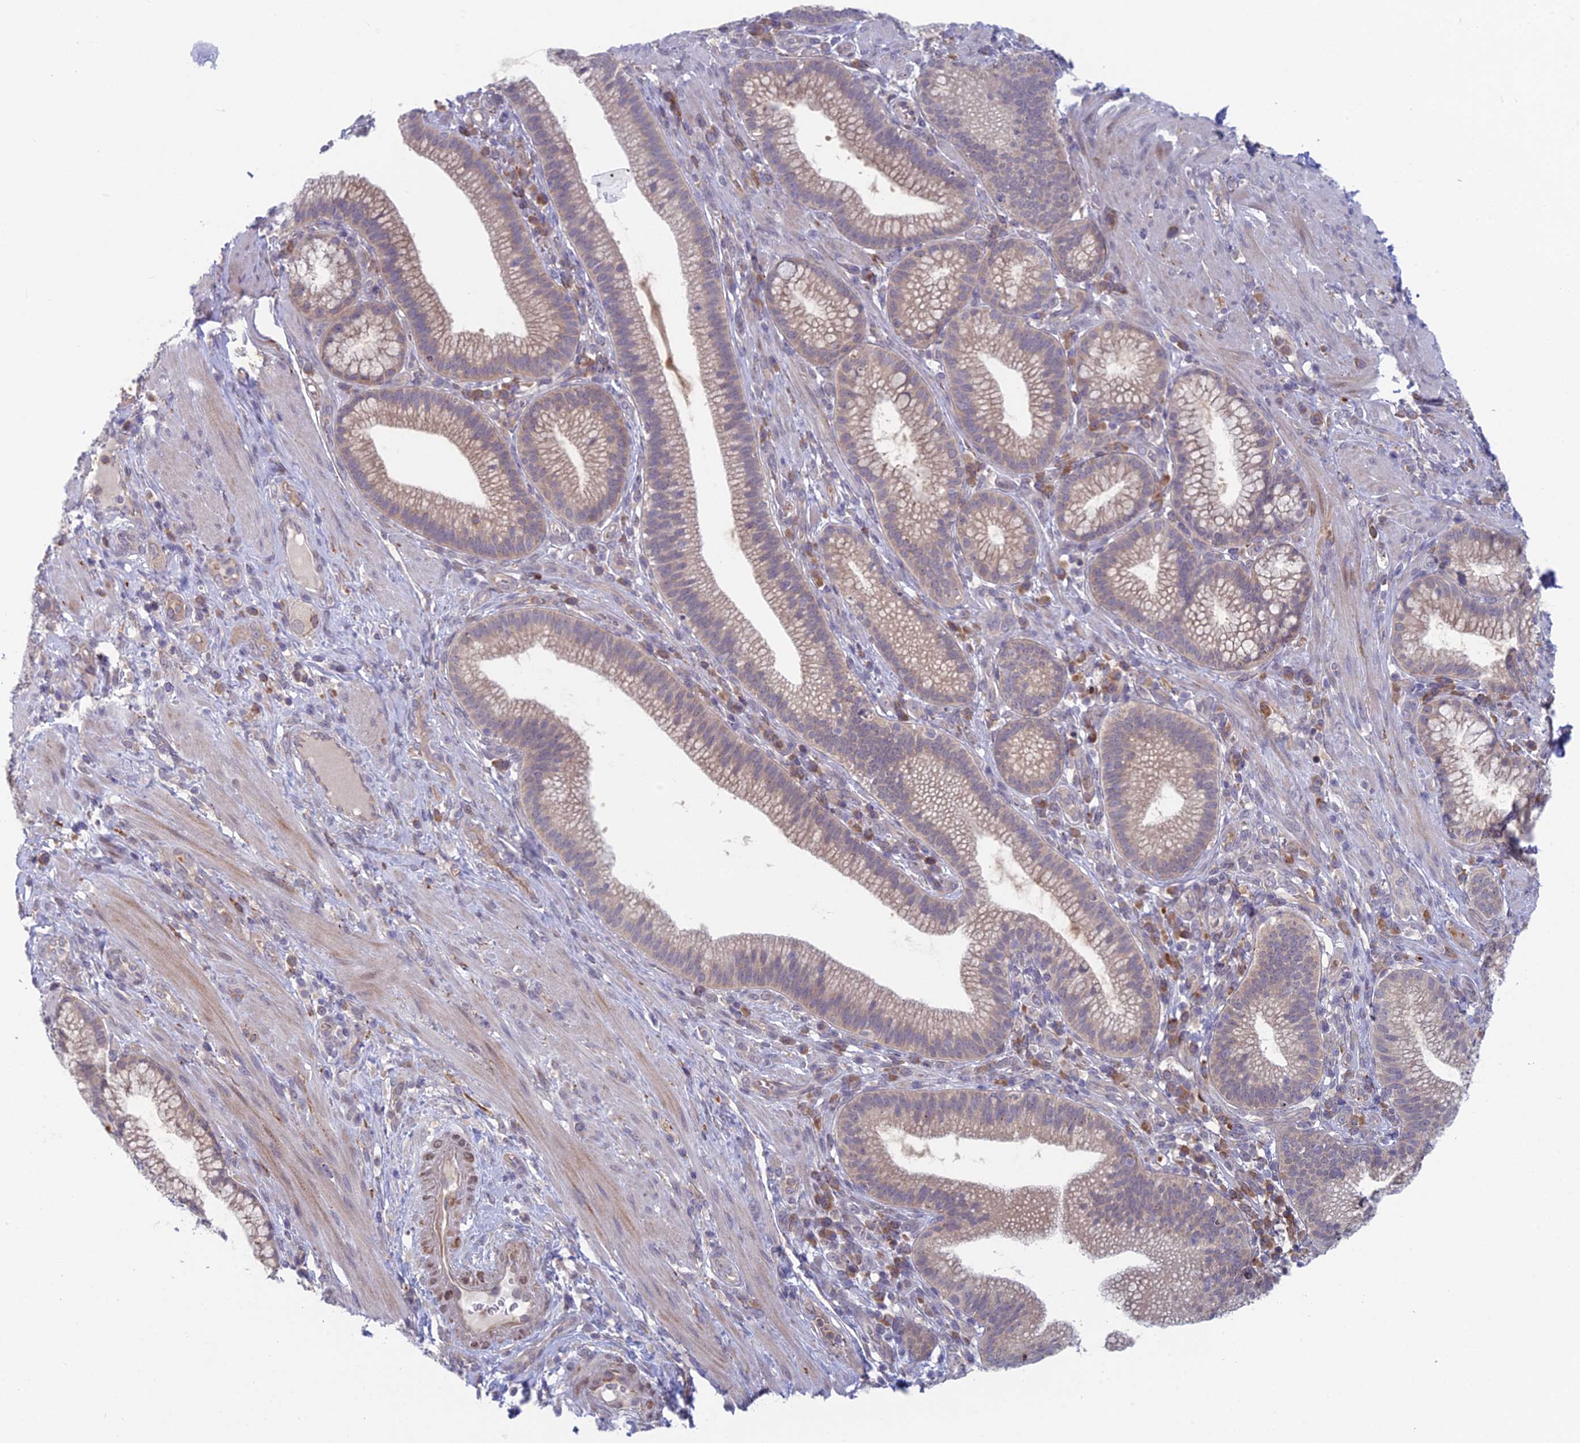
{"staining": {"intensity": "weak", "quantity": "<25%", "location": "cytoplasmic/membranous"}, "tissue": "pancreatic cancer", "cell_type": "Tumor cells", "image_type": "cancer", "snomed": [{"axis": "morphology", "description": "Adenocarcinoma, NOS"}, {"axis": "topography", "description": "Pancreas"}], "caption": "A histopathology image of human pancreatic cancer is negative for staining in tumor cells.", "gene": "PPP1R26", "patient": {"sex": "male", "age": 72}}